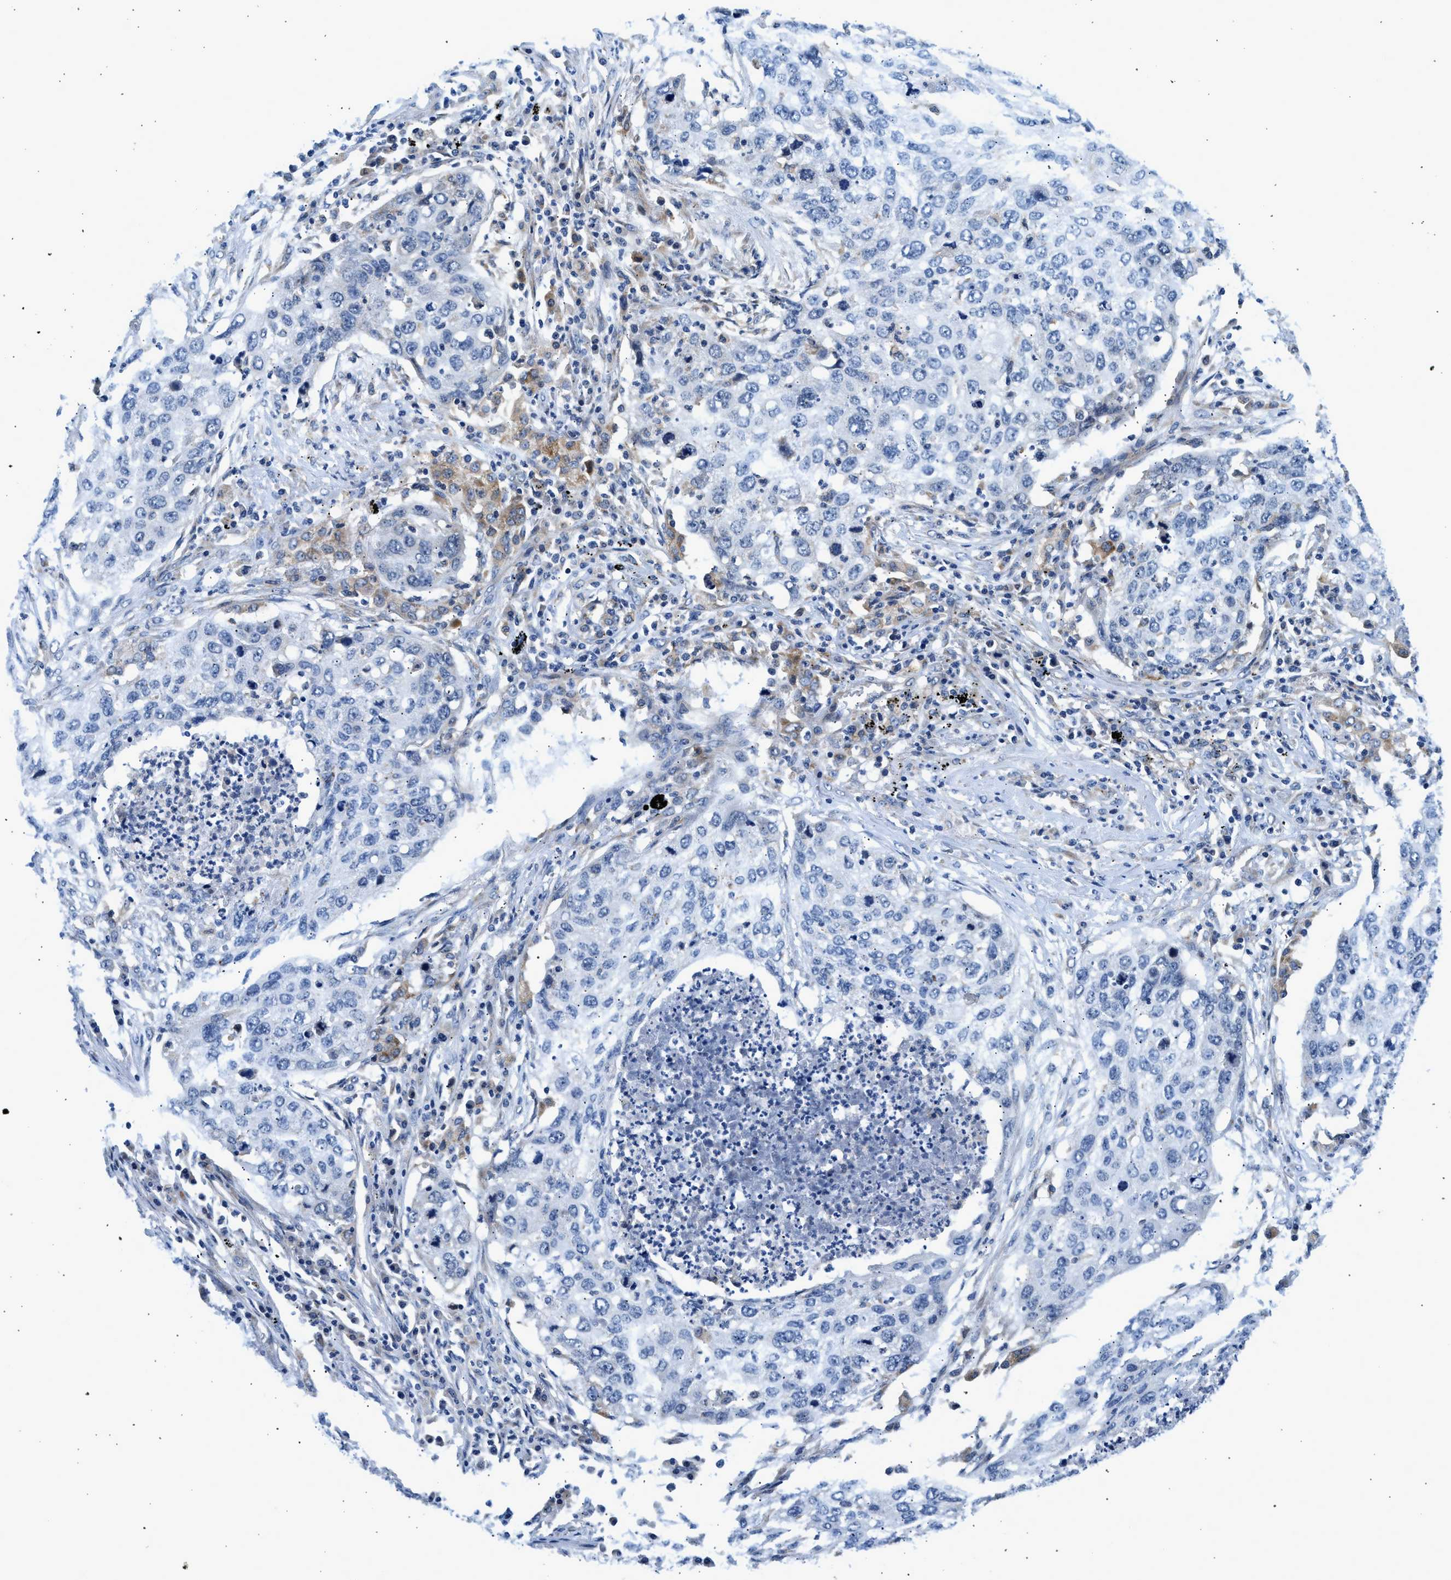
{"staining": {"intensity": "negative", "quantity": "none", "location": "none"}, "tissue": "lung cancer", "cell_type": "Tumor cells", "image_type": "cancer", "snomed": [{"axis": "morphology", "description": "Squamous cell carcinoma, NOS"}, {"axis": "topography", "description": "Lung"}], "caption": "Immunohistochemistry (IHC) photomicrograph of neoplastic tissue: human lung cancer (squamous cell carcinoma) stained with DAB displays no significant protein expression in tumor cells.", "gene": "LPIN2", "patient": {"sex": "female", "age": 63}}